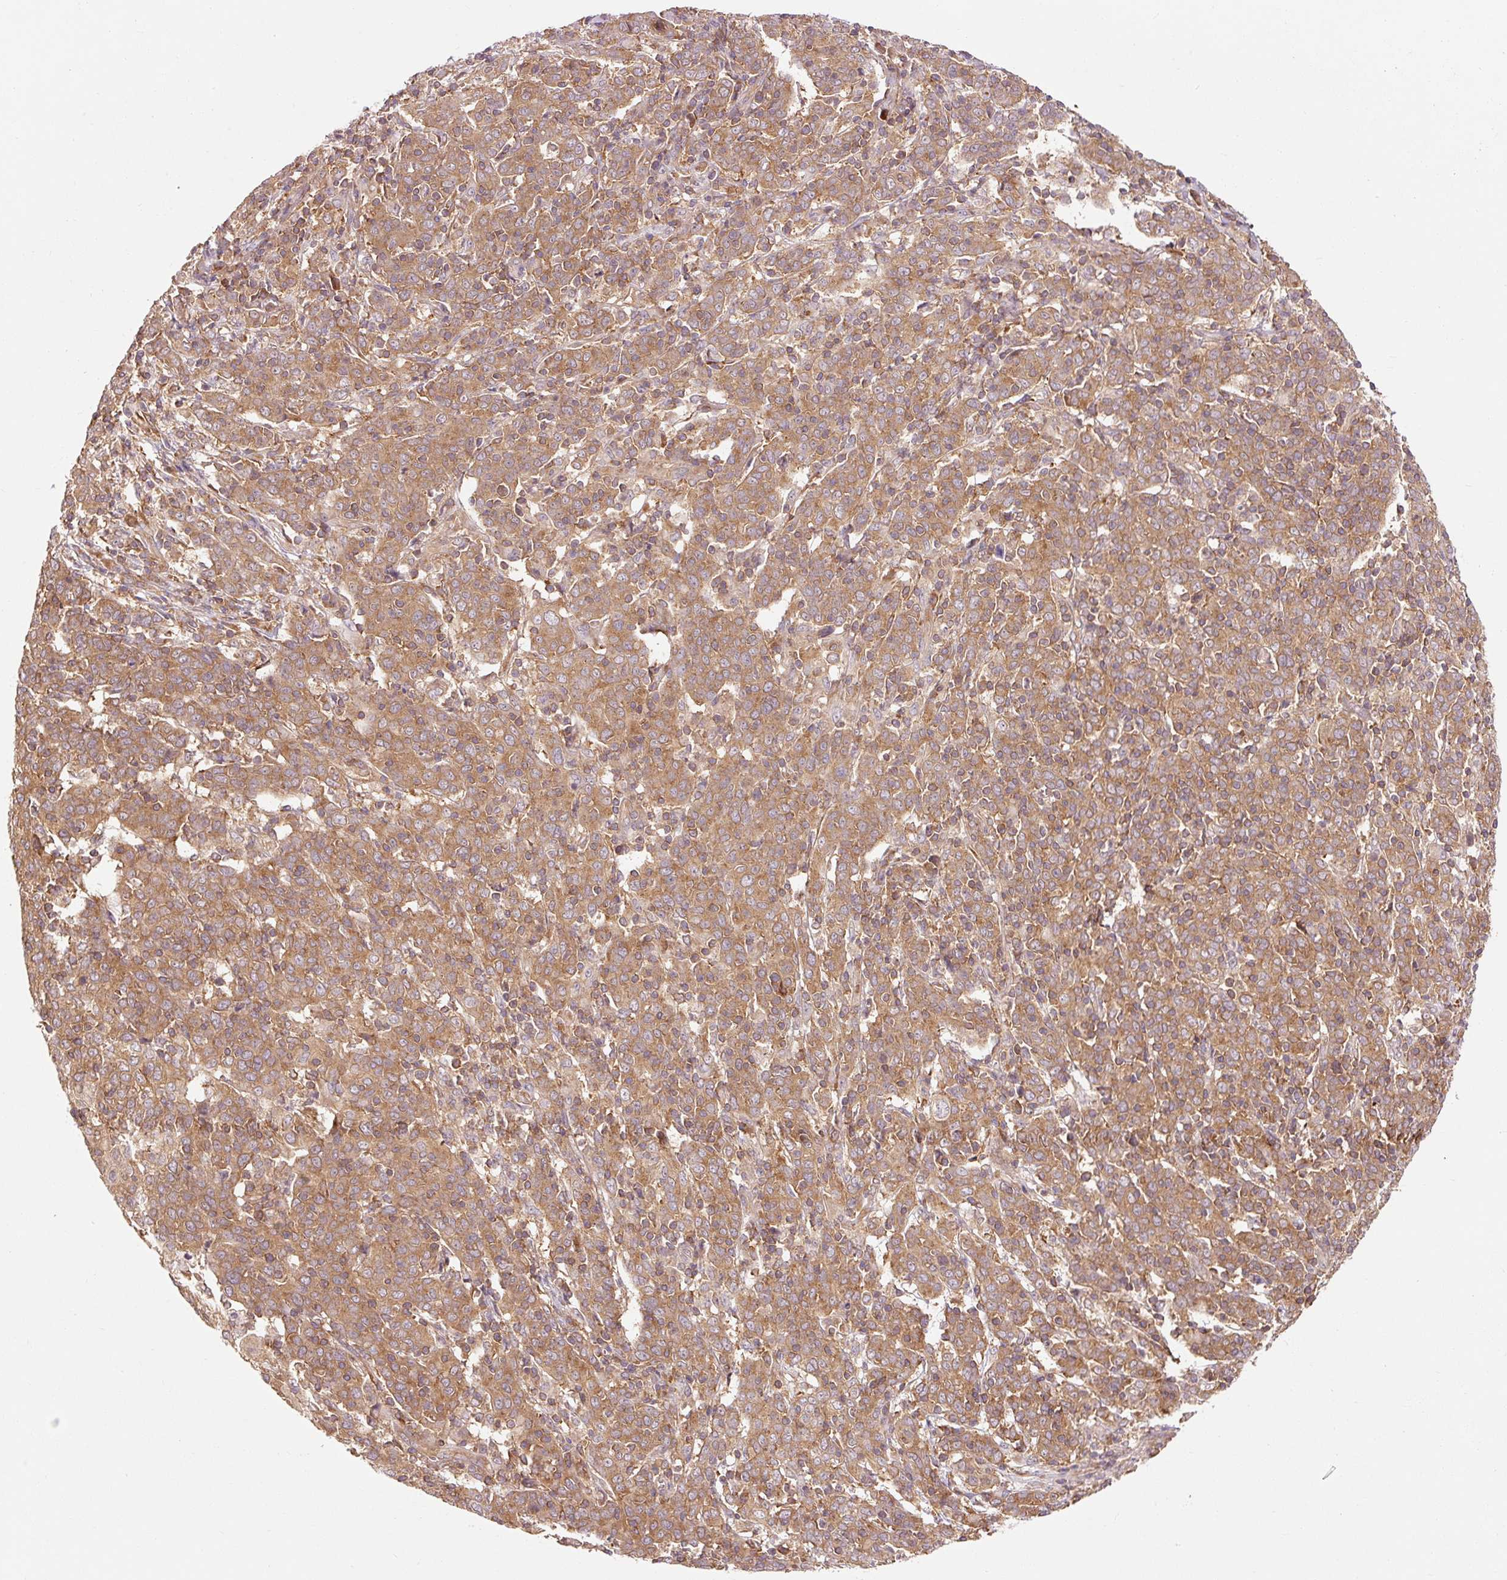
{"staining": {"intensity": "moderate", "quantity": ">75%", "location": "cytoplasmic/membranous"}, "tissue": "cervical cancer", "cell_type": "Tumor cells", "image_type": "cancer", "snomed": [{"axis": "morphology", "description": "Squamous cell carcinoma, NOS"}, {"axis": "topography", "description": "Cervix"}], "caption": "A brown stain labels moderate cytoplasmic/membranous positivity of a protein in human cervical squamous cell carcinoma tumor cells.", "gene": "PDAP1", "patient": {"sex": "female", "age": 67}}